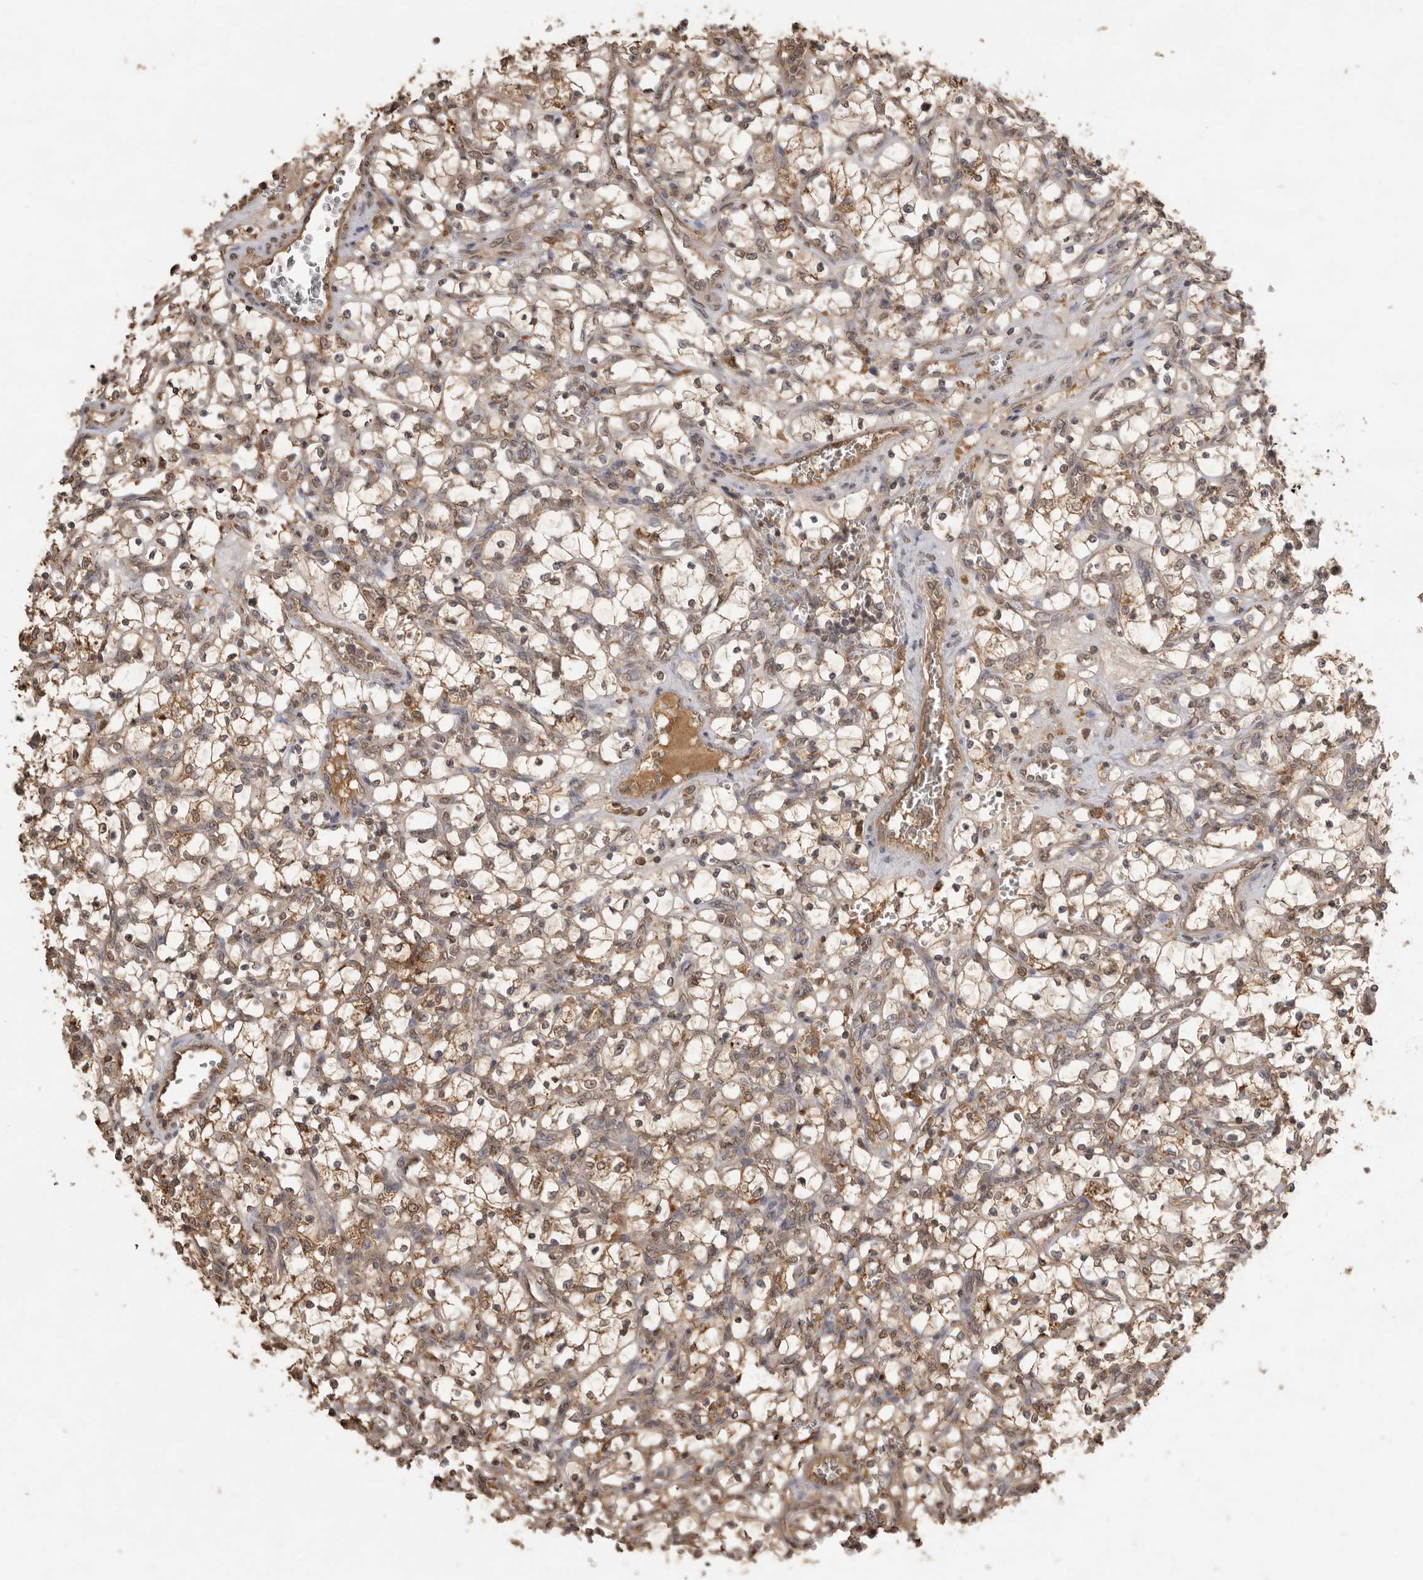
{"staining": {"intensity": "weak", "quantity": "25%-75%", "location": "cytoplasmic/membranous"}, "tissue": "renal cancer", "cell_type": "Tumor cells", "image_type": "cancer", "snomed": [{"axis": "morphology", "description": "Adenocarcinoma, NOS"}, {"axis": "topography", "description": "Kidney"}], "caption": "Immunohistochemical staining of renal cancer exhibits low levels of weak cytoplasmic/membranous positivity in about 25%-75% of tumor cells.", "gene": "JAG2", "patient": {"sex": "female", "age": 69}}